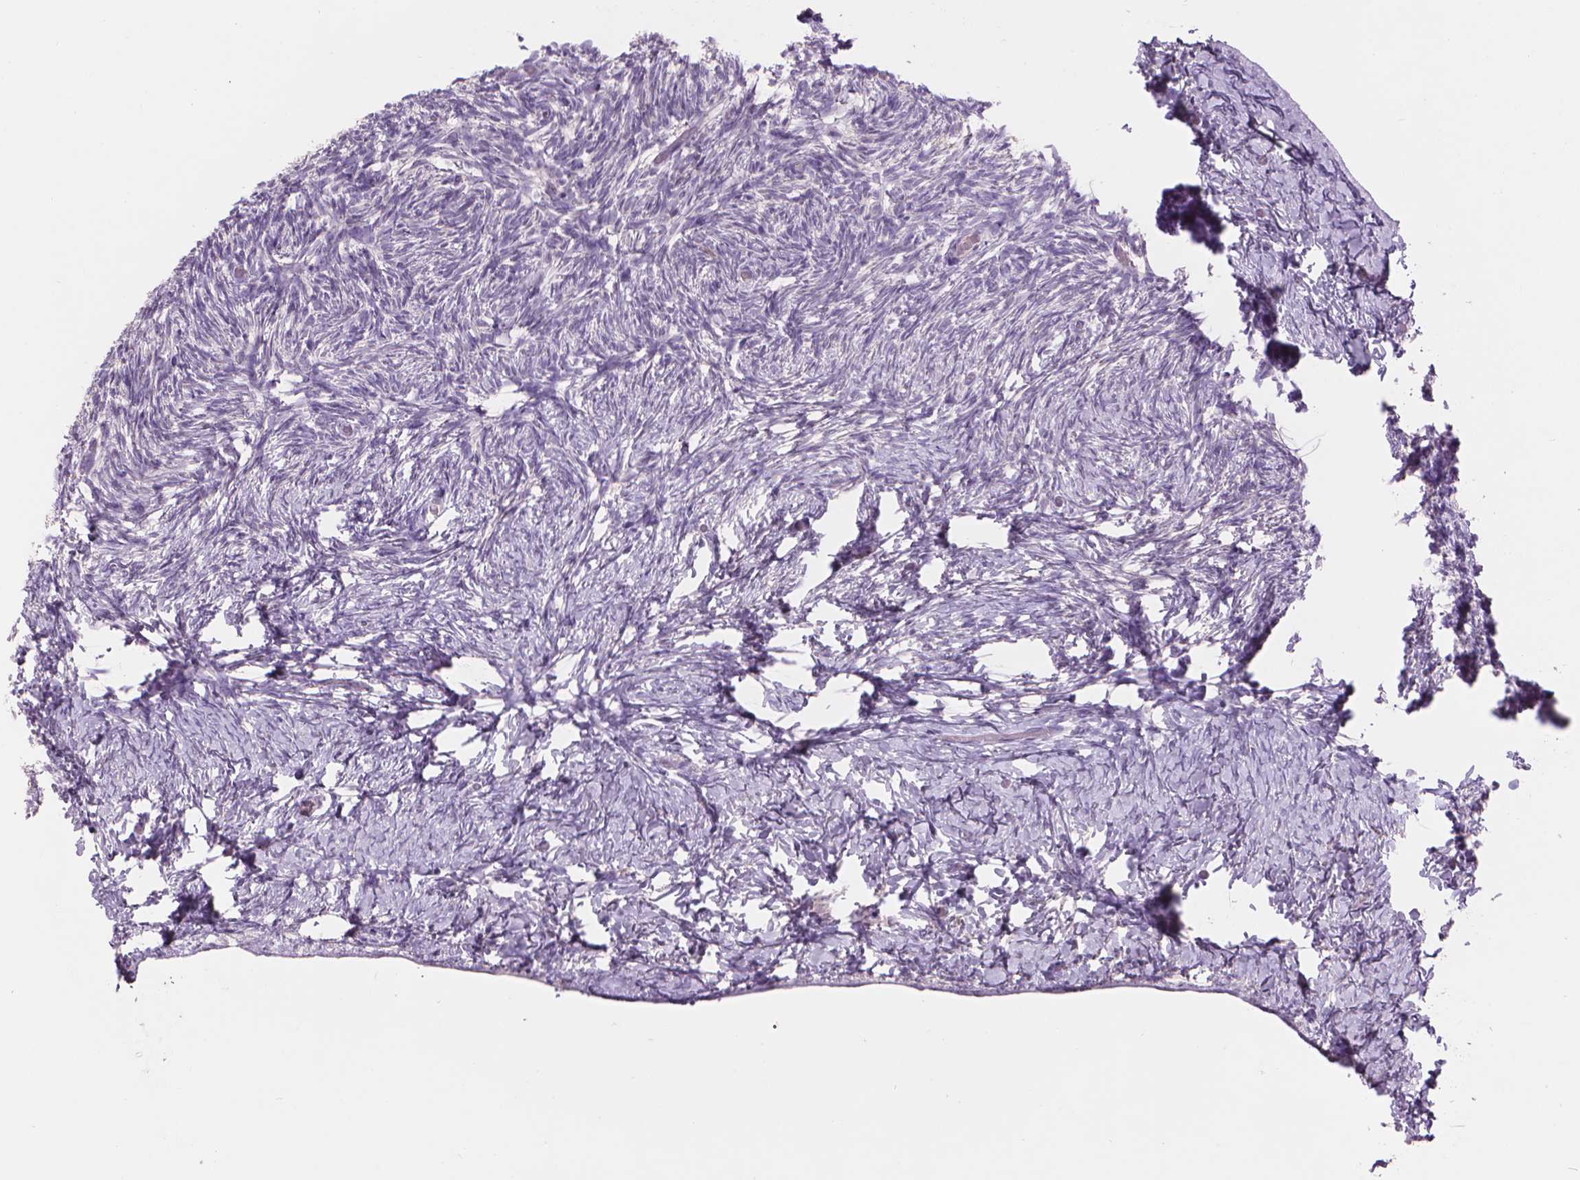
{"staining": {"intensity": "negative", "quantity": "none", "location": "none"}, "tissue": "ovary", "cell_type": "Ovarian stroma cells", "image_type": "normal", "snomed": [{"axis": "morphology", "description": "Normal tissue, NOS"}, {"axis": "topography", "description": "Ovary"}], "caption": "IHC image of benign ovary stained for a protein (brown), which displays no staining in ovarian stroma cells.", "gene": "ENO2", "patient": {"sex": "female", "age": 39}}